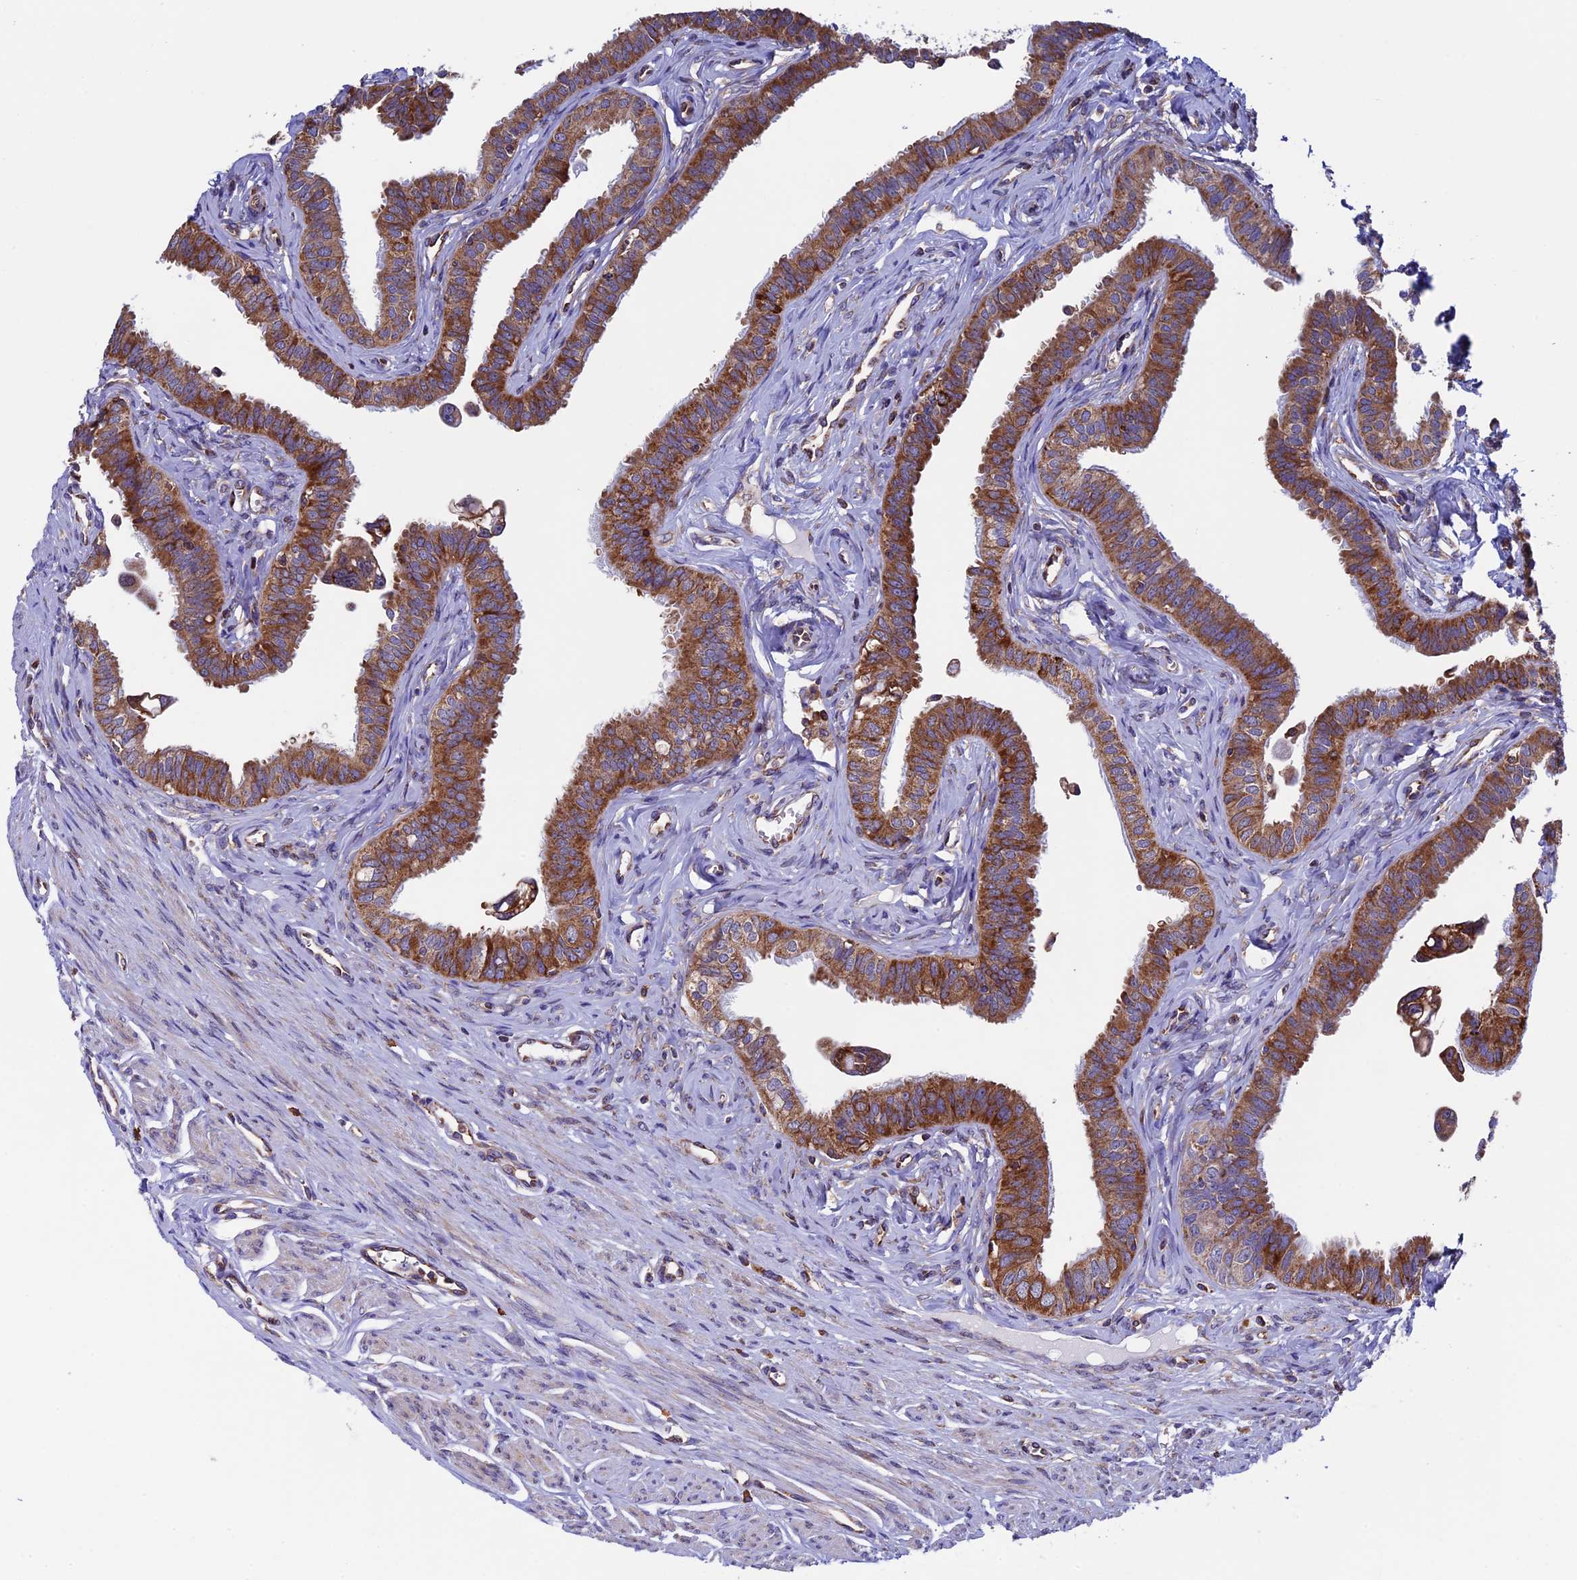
{"staining": {"intensity": "moderate", "quantity": ">75%", "location": "cytoplasmic/membranous"}, "tissue": "fallopian tube", "cell_type": "Glandular cells", "image_type": "normal", "snomed": [{"axis": "morphology", "description": "Normal tissue, NOS"}, {"axis": "morphology", "description": "Carcinoma, NOS"}, {"axis": "topography", "description": "Fallopian tube"}, {"axis": "topography", "description": "Ovary"}], "caption": "Protein expression analysis of normal fallopian tube reveals moderate cytoplasmic/membranous staining in approximately >75% of glandular cells. (DAB (3,3'-diaminobenzidine) IHC with brightfield microscopy, high magnification).", "gene": "SLC9A5", "patient": {"sex": "female", "age": 59}}